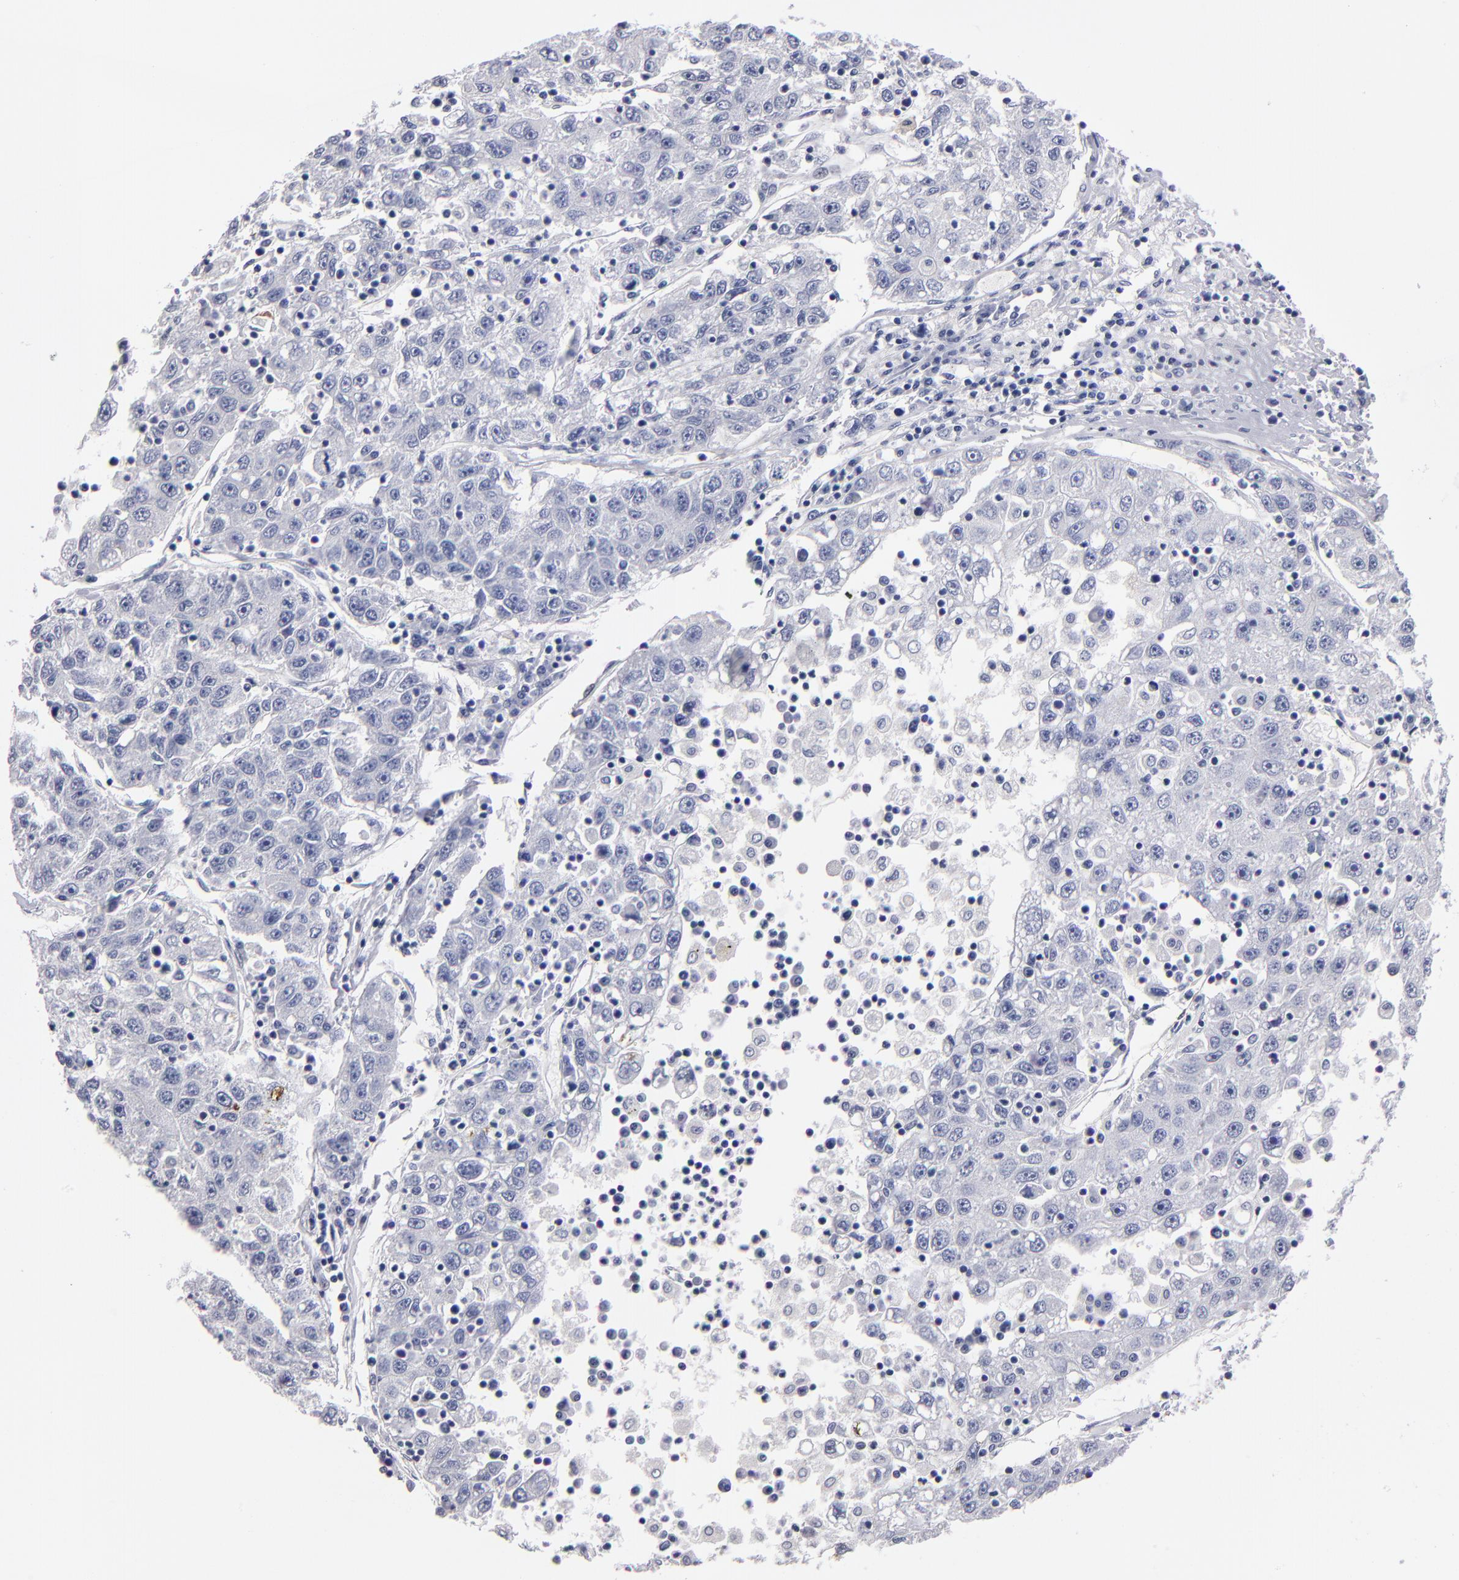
{"staining": {"intensity": "negative", "quantity": "none", "location": "none"}, "tissue": "liver cancer", "cell_type": "Tumor cells", "image_type": "cancer", "snomed": [{"axis": "morphology", "description": "Carcinoma, Hepatocellular, NOS"}, {"axis": "topography", "description": "Liver"}], "caption": "The micrograph reveals no staining of tumor cells in liver hepatocellular carcinoma.", "gene": "FABP4", "patient": {"sex": "male", "age": 49}}